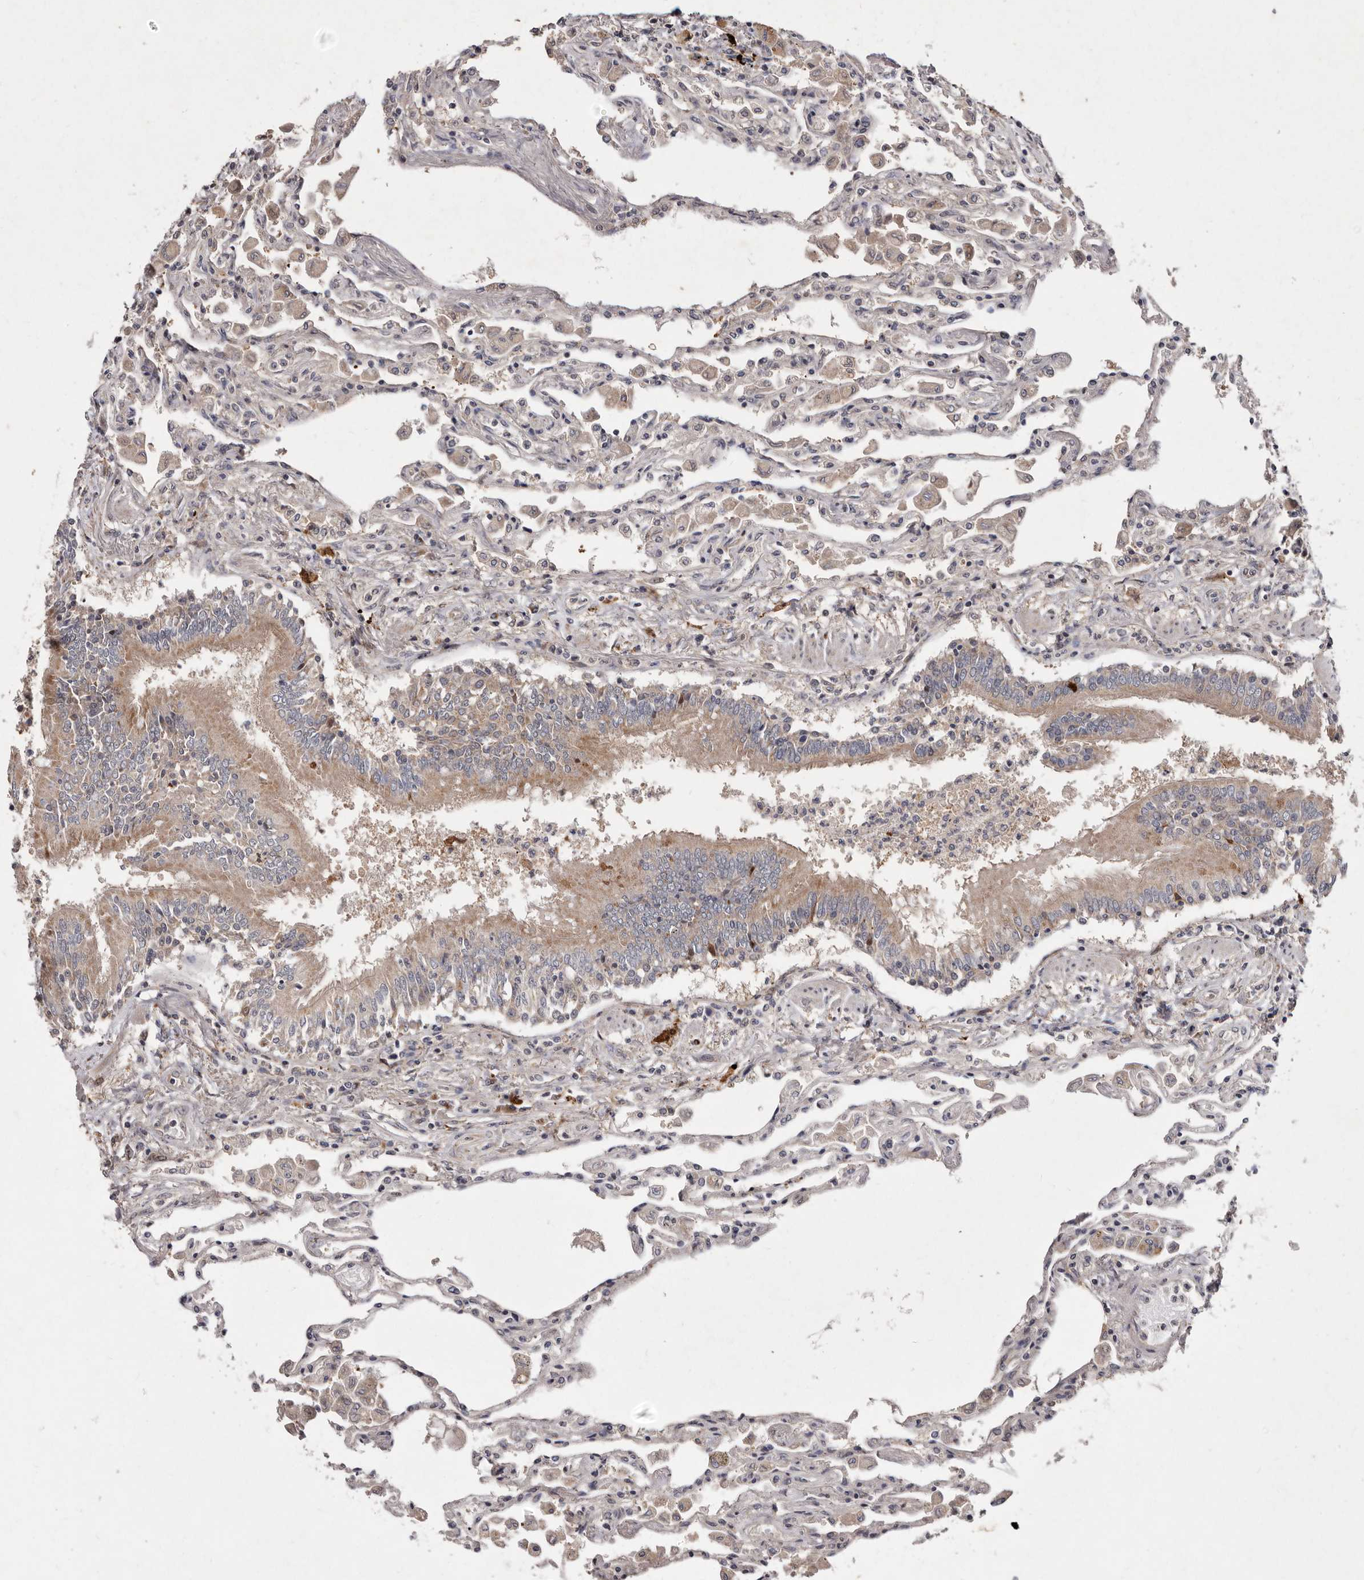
{"staining": {"intensity": "moderate", "quantity": "<25%", "location": "cytoplasmic/membranous"}, "tissue": "lung", "cell_type": "Alveolar cells", "image_type": "normal", "snomed": [{"axis": "morphology", "description": "Normal tissue, NOS"}, {"axis": "topography", "description": "Bronchus"}, {"axis": "topography", "description": "Lung"}], "caption": "This is a photomicrograph of immunohistochemistry (IHC) staining of unremarkable lung, which shows moderate positivity in the cytoplasmic/membranous of alveolar cells.", "gene": "FLAD1", "patient": {"sex": "female", "age": 49}}